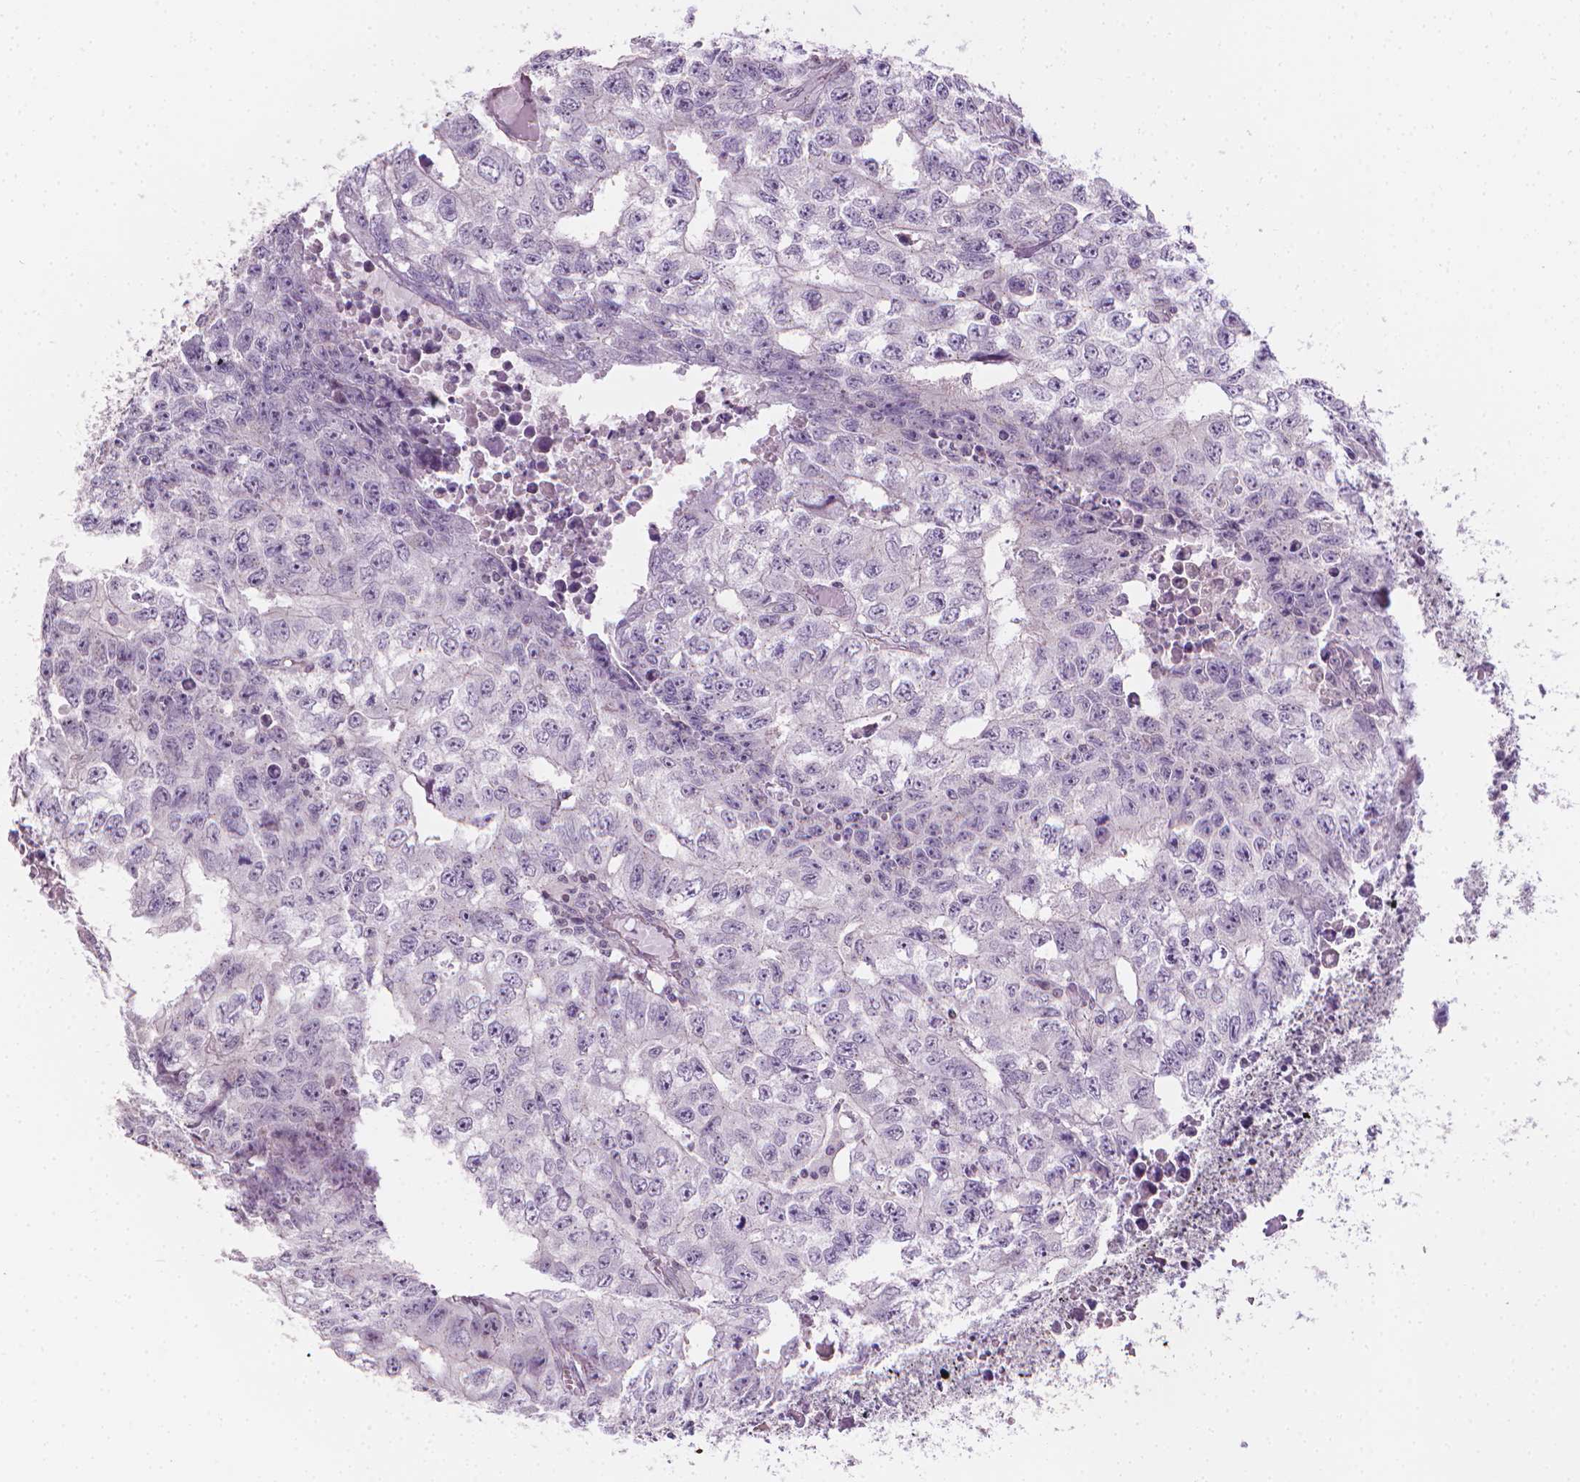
{"staining": {"intensity": "negative", "quantity": "none", "location": "none"}, "tissue": "testis cancer", "cell_type": "Tumor cells", "image_type": "cancer", "snomed": [{"axis": "morphology", "description": "Carcinoma, Embryonal, NOS"}, {"axis": "morphology", "description": "Teratoma, malignant, NOS"}, {"axis": "topography", "description": "Testis"}], "caption": "The image displays no staining of tumor cells in testis embryonal carcinoma.", "gene": "NCAN", "patient": {"sex": "male", "age": 24}}